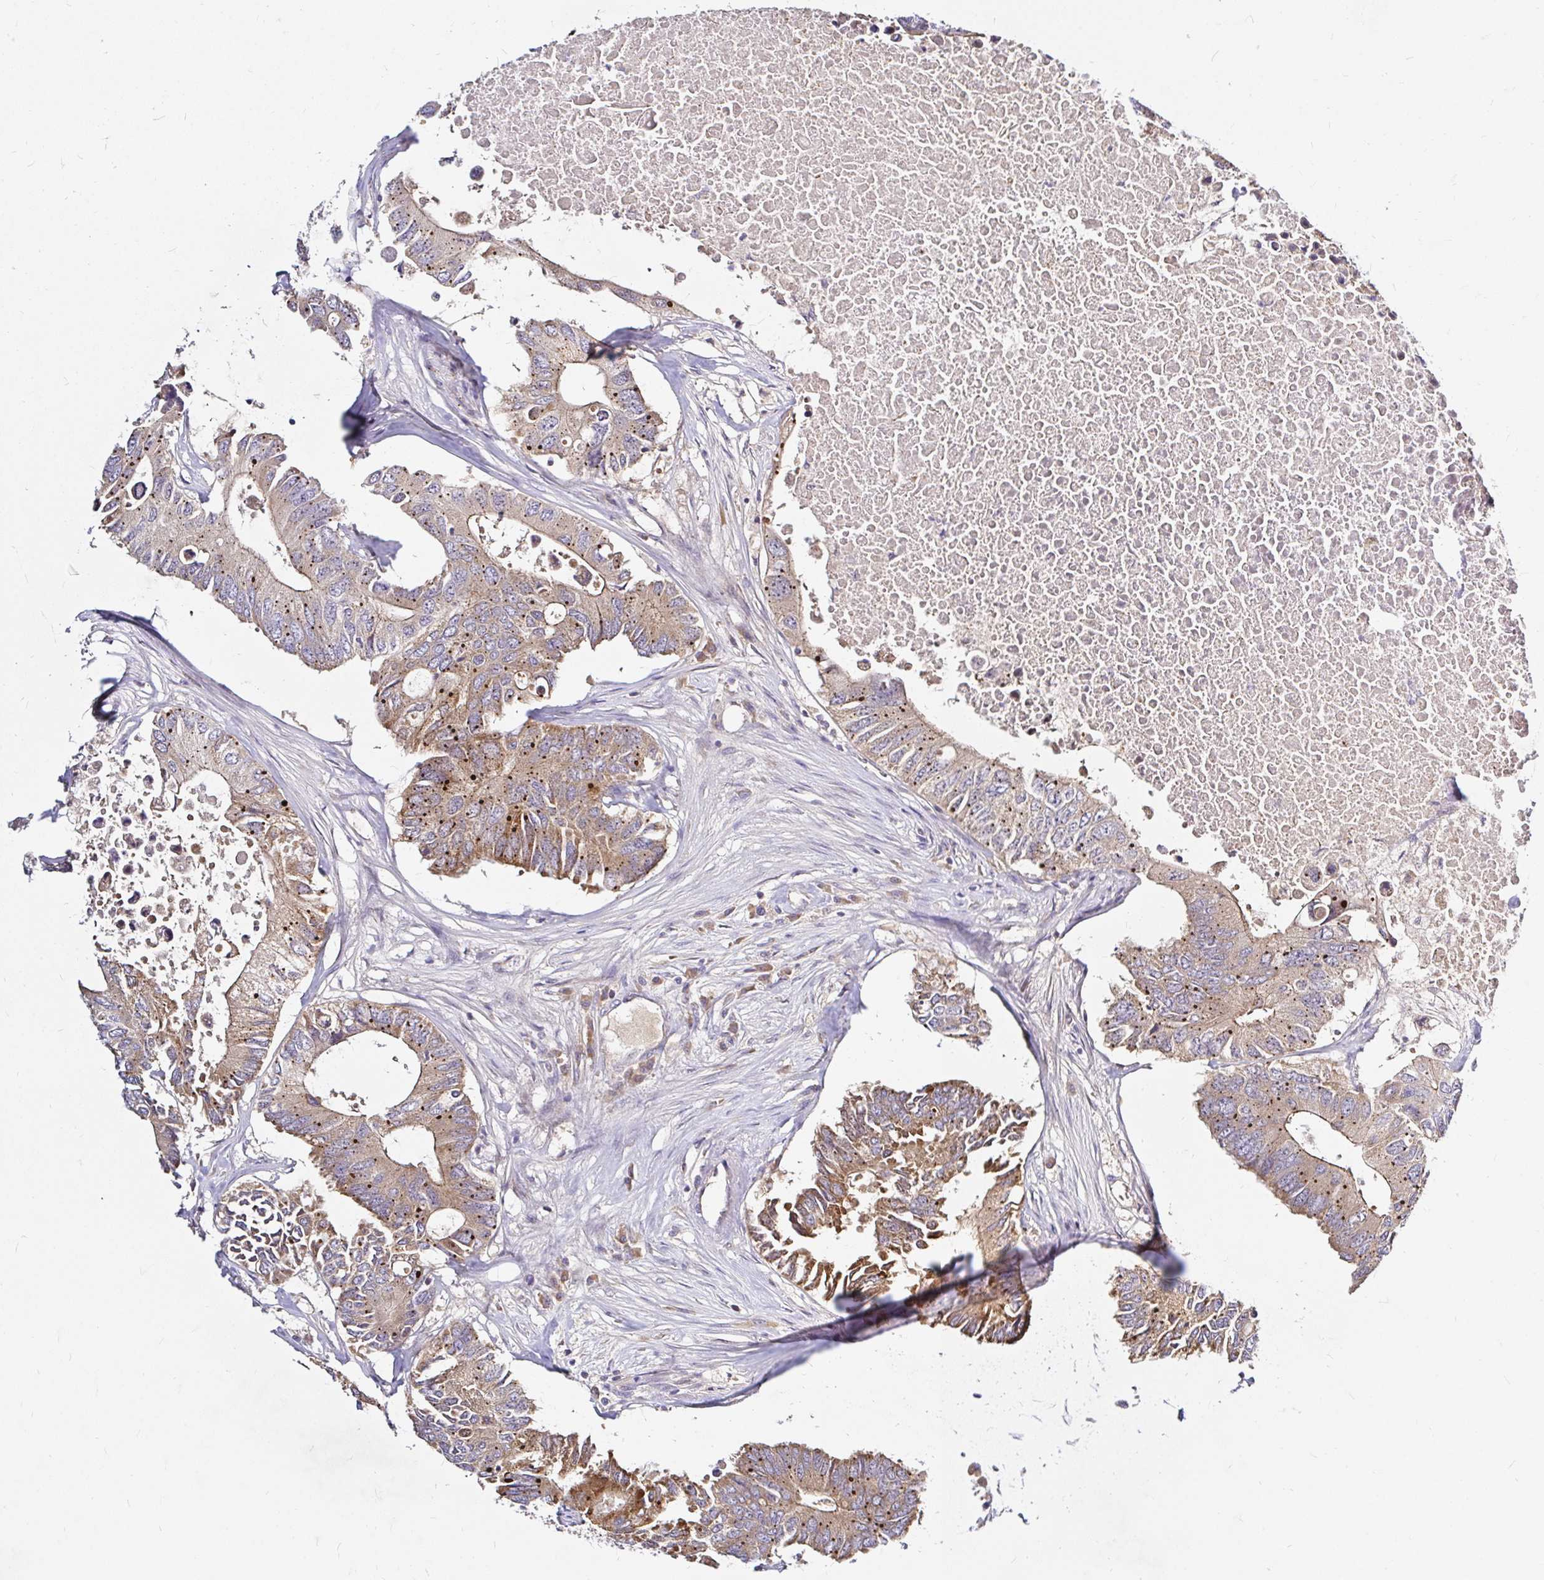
{"staining": {"intensity": "moderate", "quantity": ">75%", "location": "cytoplasmic/membranous"}, "tissue": "colorectal cancer", "cell_type": "Tumor cells", "image_type": "cancer", "snomed": [{"axis": "morphology", "description": "Adenocarcinoma, NOS"}, {"axis": "topography", "description": "Colon"}], "caption": "Immunohistochemistry (IHC) of human colorectal adenocarcinoma shows medium levels of moderate cytoplasmic/membranous expression in about >75% of tumor cells.", "gene": "ARHGEF37", "patient": {"sex": "male", "age": 71}}